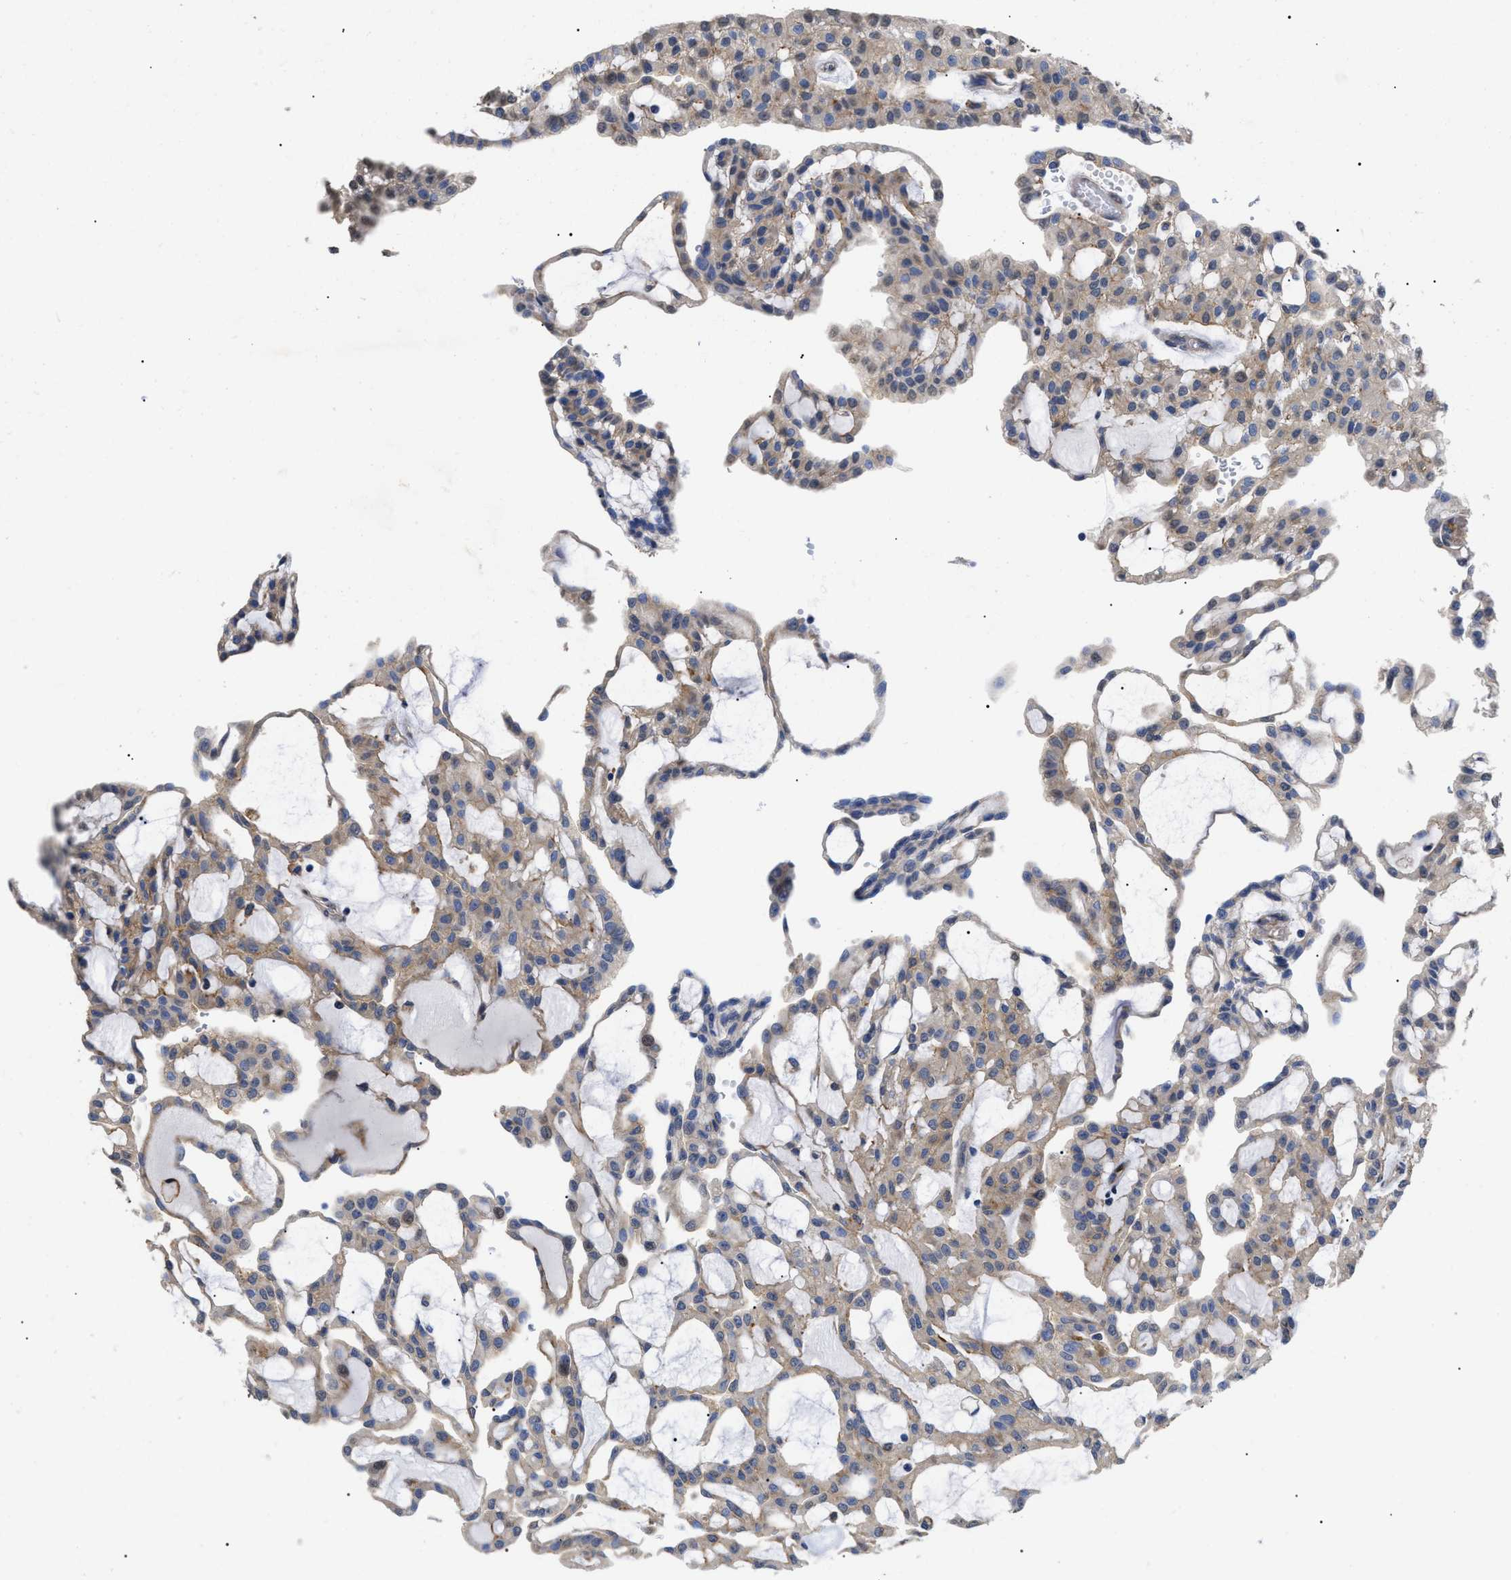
{"staining": {"intensity": "weak", "quantity": ">75%", "location": "cytoplasmic/membranous,nuclear"}, "tissue": "renal cancer", "cell_type": "Tumor cells", "image_type": "cancer", "snomed": [{"axis": "morphology", "description": "Adenocarcinoma, NOS"}, {"axis": "topography", "description": "Kidney"}], "caption": "About >75% of tumor cells in human renal cancer (adenocarcinoma) display weak cytoplasmic/membranous and nuclear protein positivity as visualized by brown immunohistochemical staining.", "gene": "SFXN5", "patient": {"sex": "male", "age": 63}}